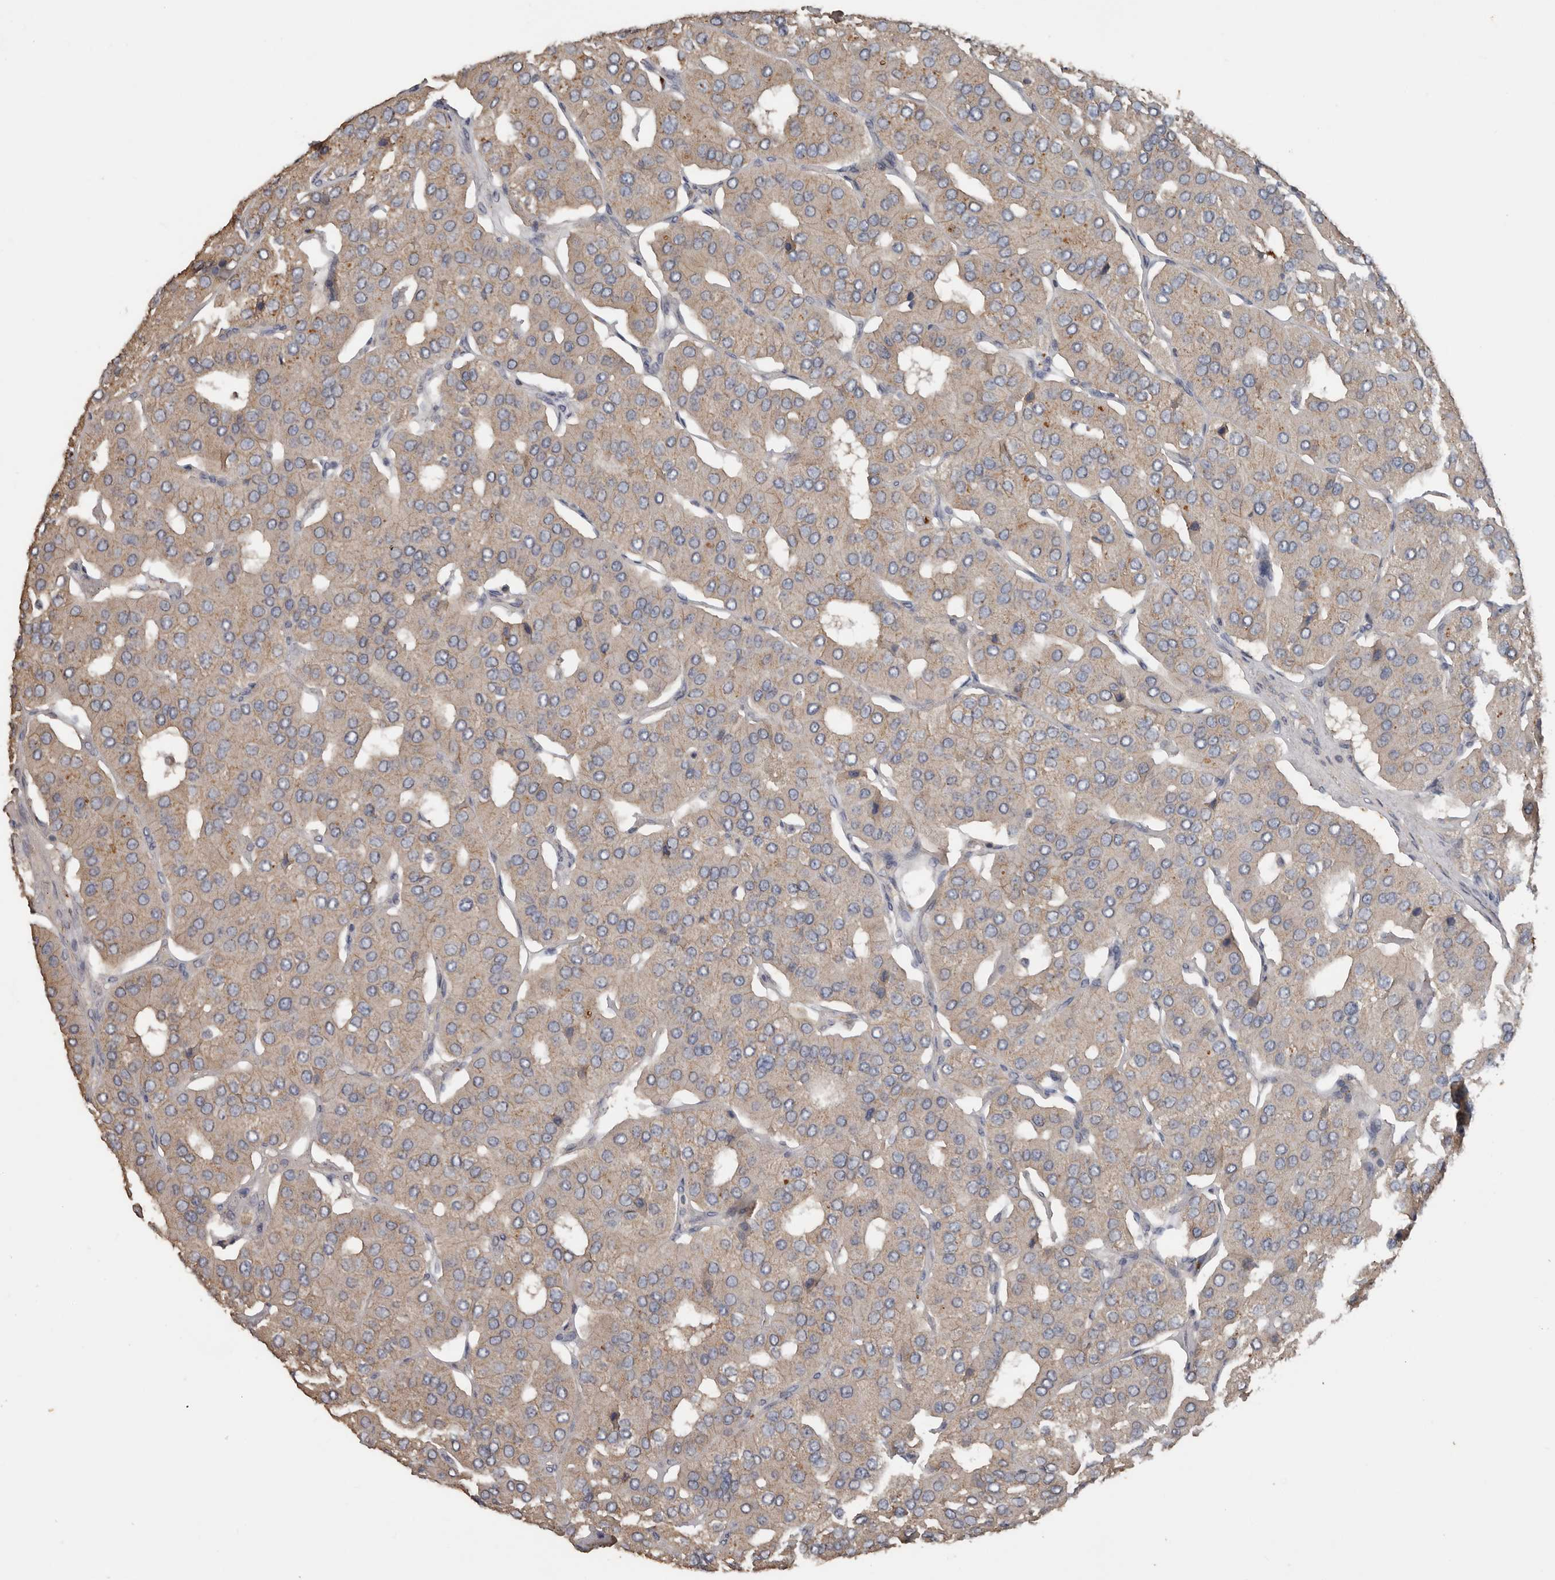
{"staining": {"intensity": "weak", "quantity": "25%-75%", "location": "cytoplasmic/membranous"}, "tissue": "parathyroid gland", "cell_type": "Glandular cells", "image_type": "normal", "snomed": [{"axis": "morphology", "description": "Normal tissue, NOS"}, {"axis": "morphology", "description": "Adenoma, NOS"}, {"axis": "topography", "description": "Parathyroid gland"}], "caption": "A brown stain labels weak cytoplasmic/membranous expression of a protein in glandular cells of unremarkable human parathyroid gland.", "gene": "HYAL4", "patient": {"sex": "female", "age": 86}}